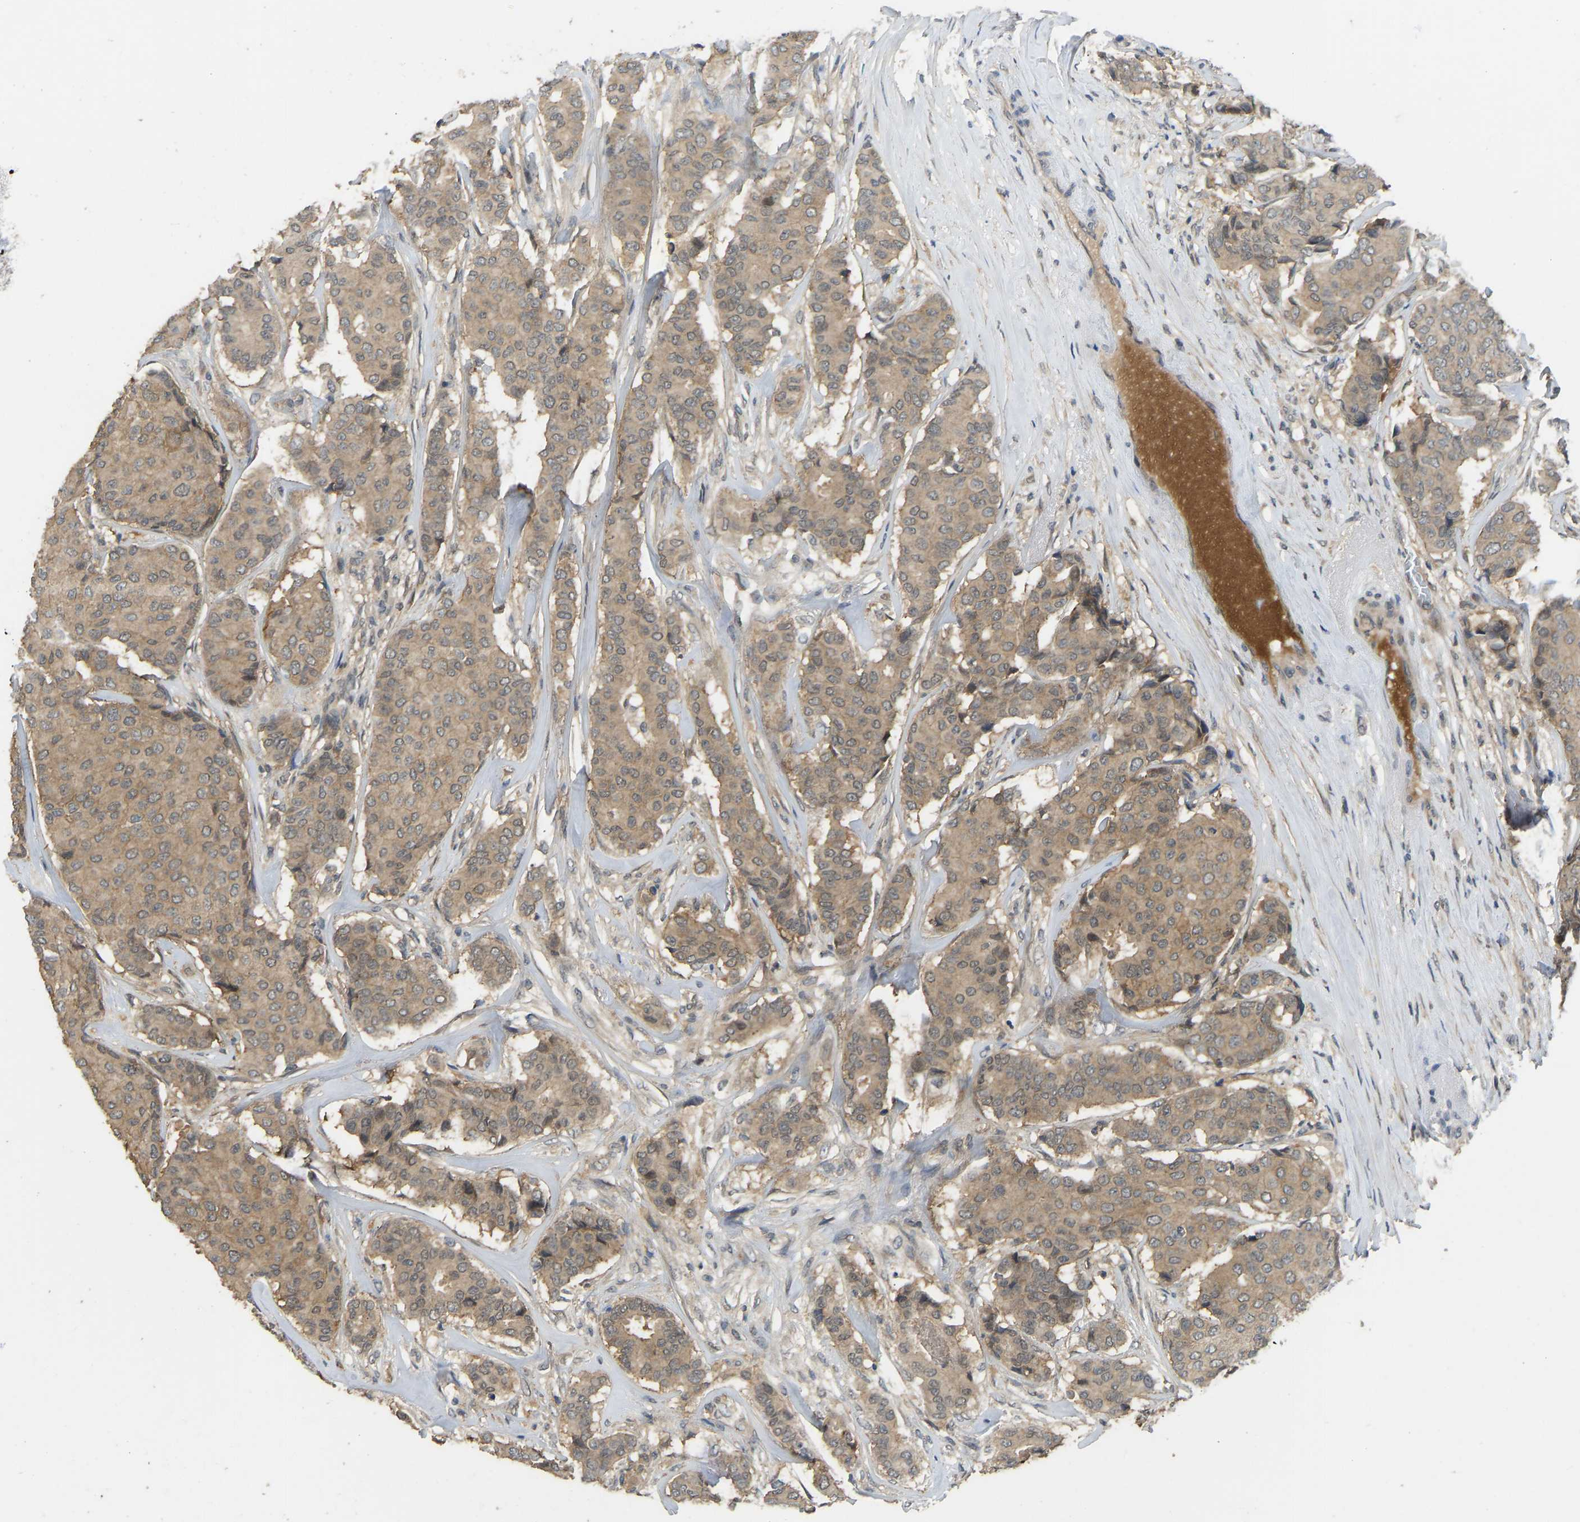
{"staining": {"intensity": "moderate", "quantity": ">75%", "location": "cytoplasmic/membranous"}, "tissue": "breast cancer", "cell_type": "Tumor cells", "image_type": "cancer", "snomed": [{"axis": "morphology", "description": "Duct carcinoma"}, {"axis": "topography", "description": "Breast"}], "caption": "Breast cancer (infiltrating ductal carcinoma) stained with a protein marker exhibits moderate staining in tumor cells.", "gene": "NDRG3", "patient": {"sex": "female", "age": 75}}